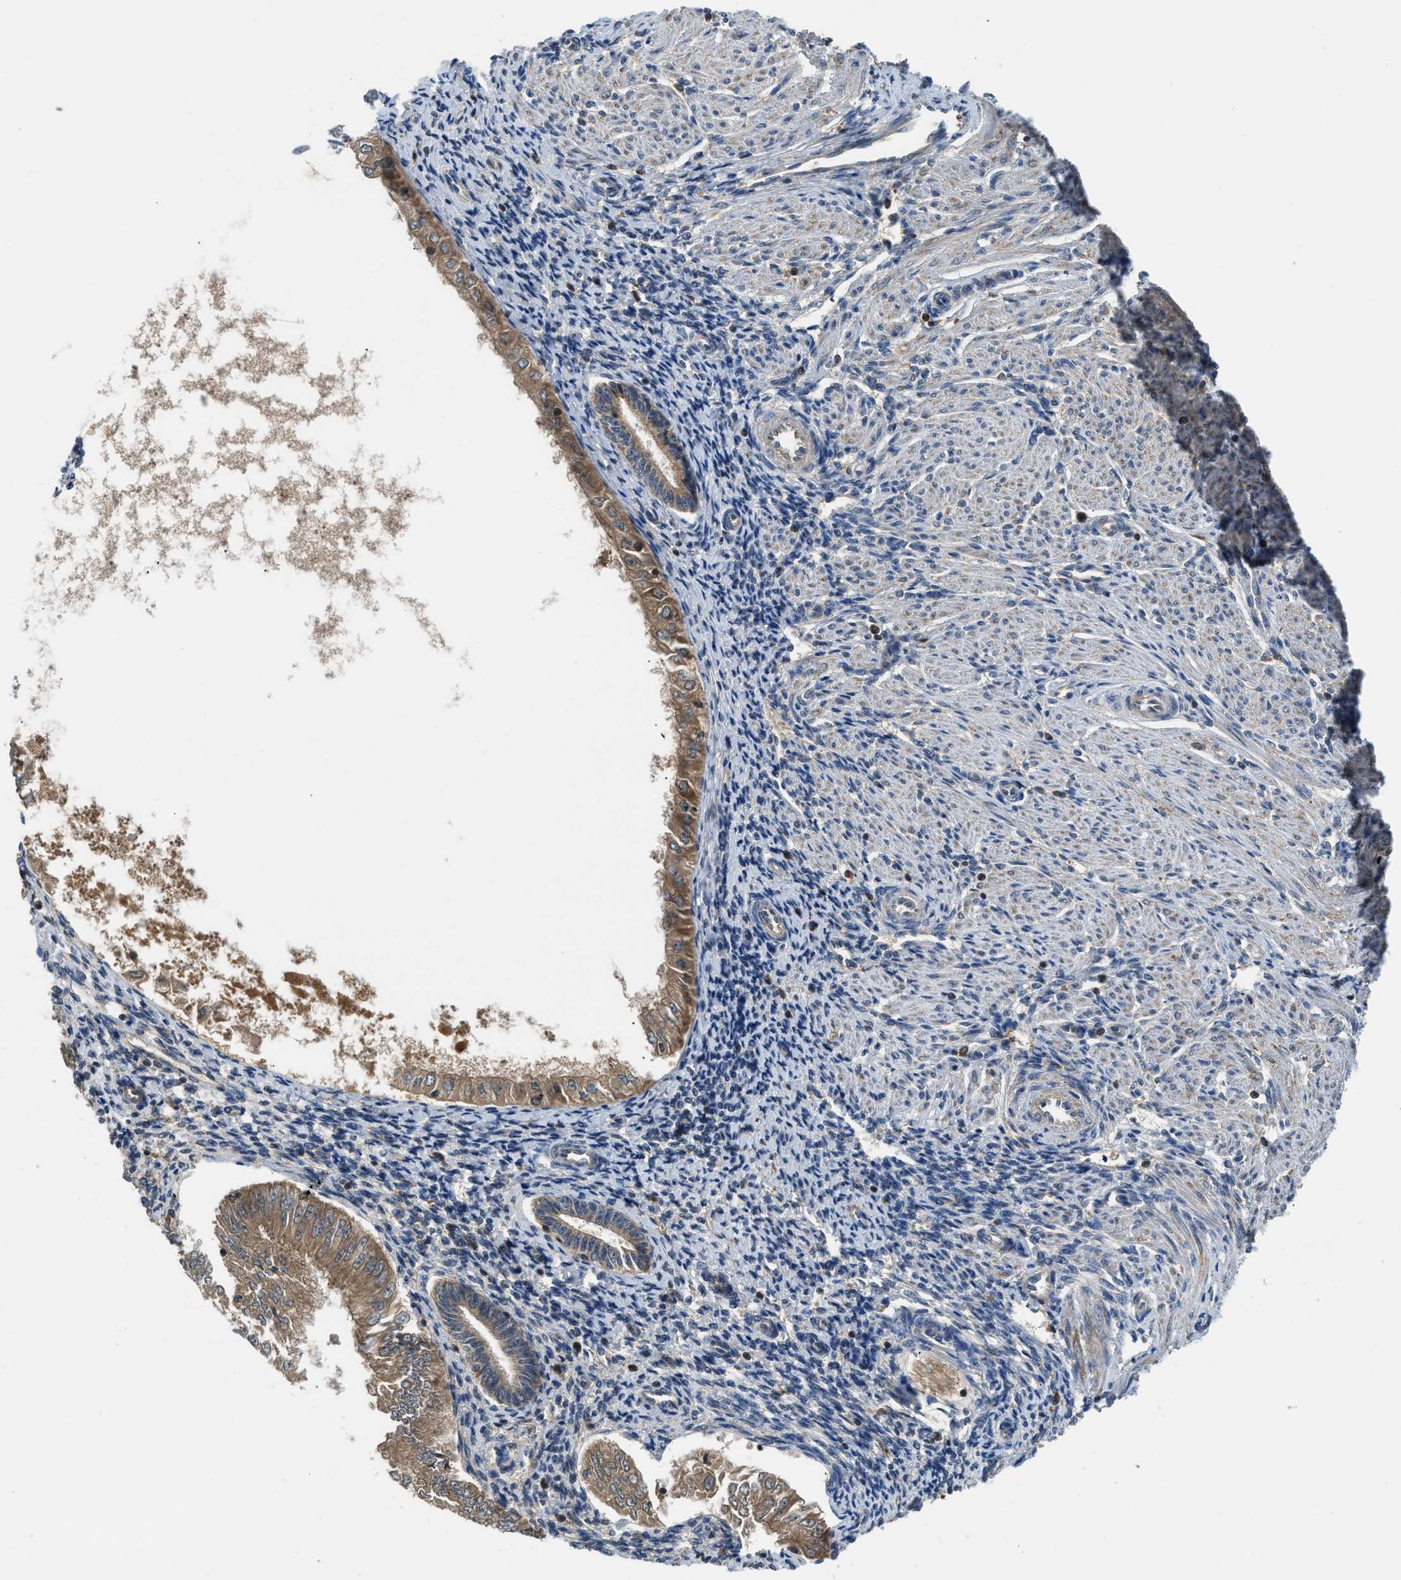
{"staining": {"intensity": "moderate", "quantity": ">75%", "location": "cytoplasmic/membranous"}, "tissue": "endometrial cancer", "cell_type": "Tumor cells", "image_type": "cancer", "snomed": [{"axis": "morphology", "description": "Normal tissue, NOS"}, {"axis": "morphology", "description": "Adenocarcinoma, NOS"}, {"axis": "topography", "description": "Endometrium"}], "caption": "Adenocarcinoma (endometrial) was stained to show a protein in brown. There is medium levels of moderate cytoplasmic/membranous staining in about >75% of tumor cells.", "gene": "PAFAH2", "patient": {"sex": "female", "age": 53}}